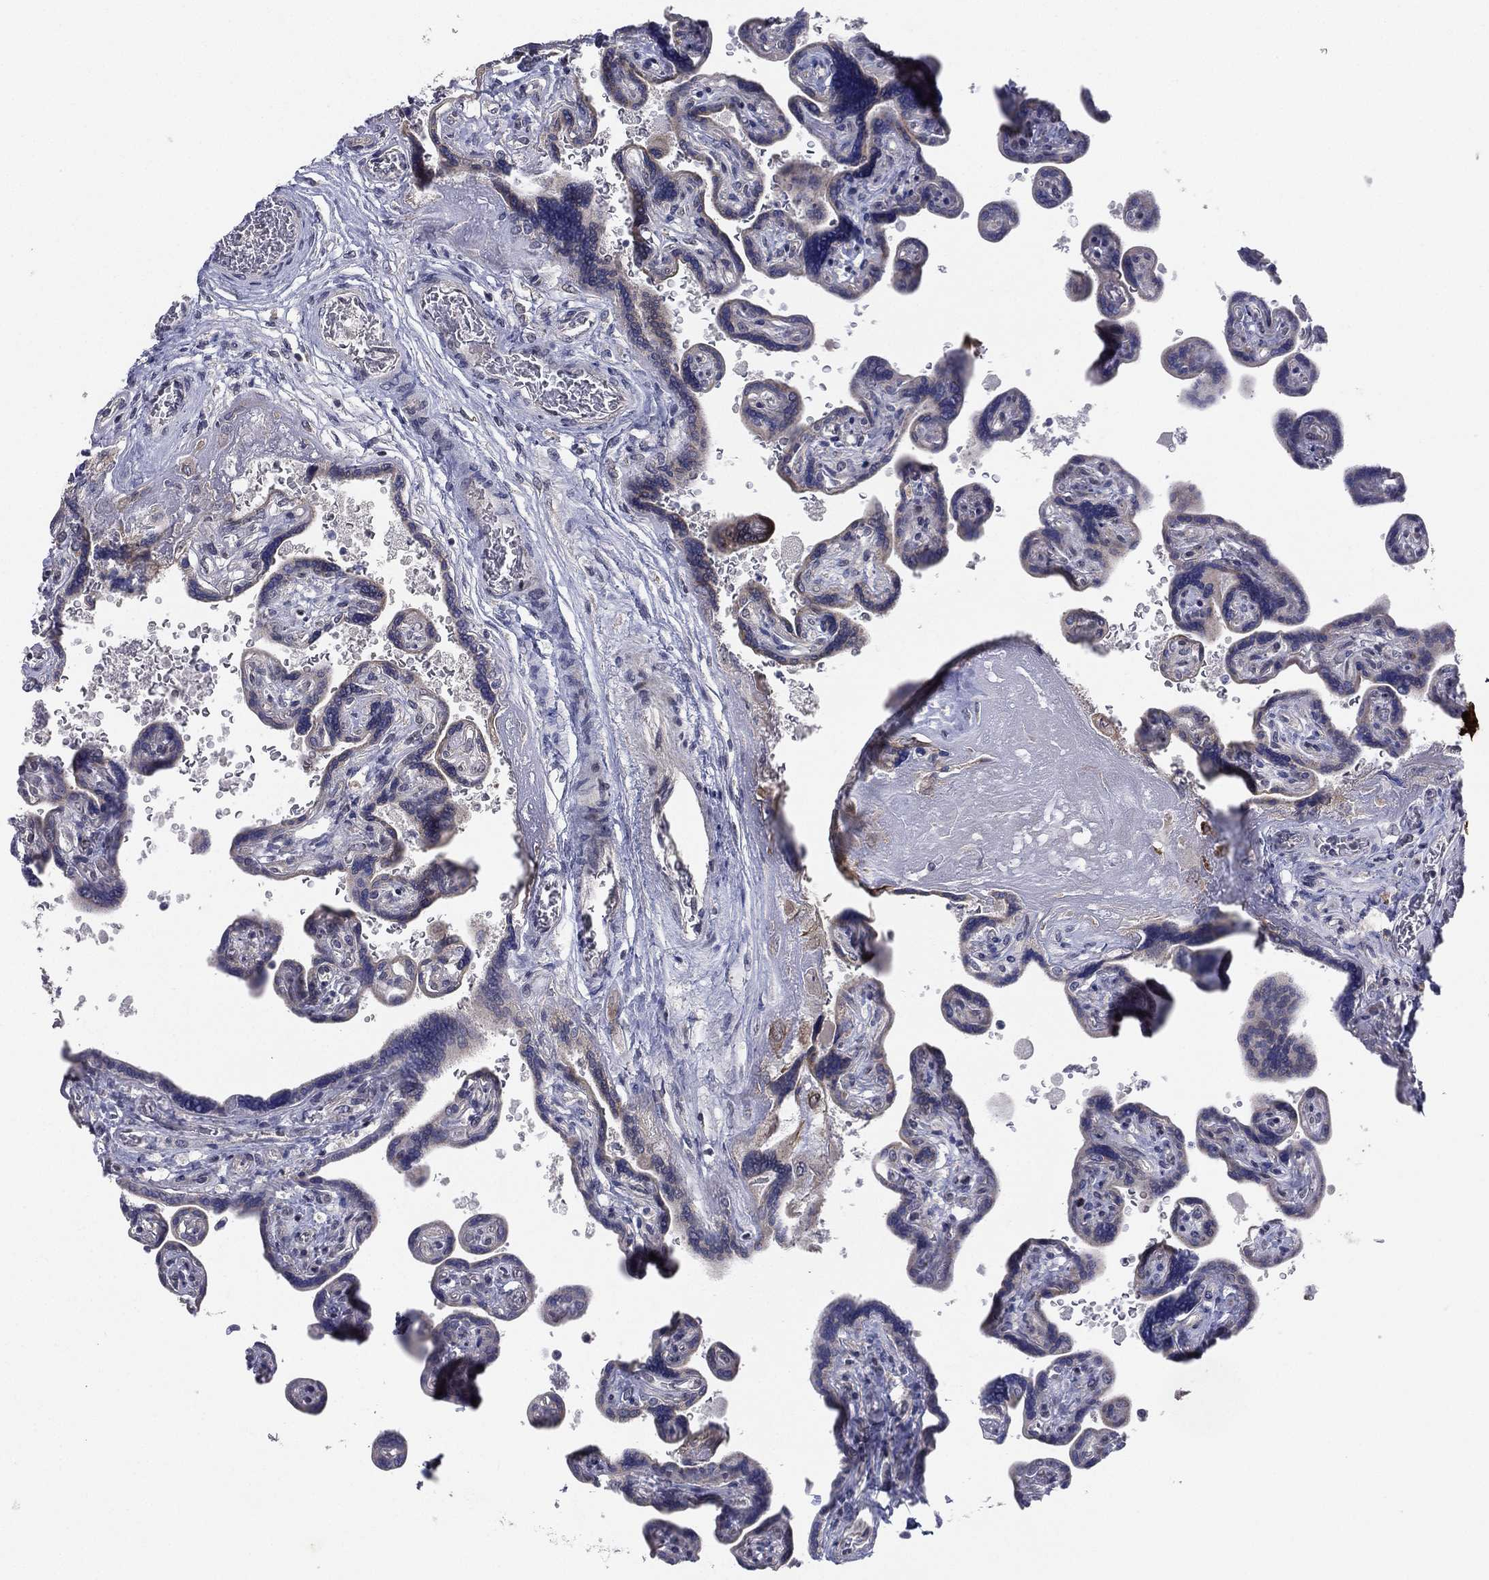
{"staining": {"intensity": "negative", "quantity": "none", "location": "none"}, "tissue": "placenta", "cell_type": "Decidual cells", "image_type": "normal", "snomed": [{"axis": "morphology", "description": "Normal tissue, NOS"}, {"axis": "topography", "description": "Placenta"}], "caption": "This image is of unremarkable placenta stained with IHC to label a protein in brown with the nuclei are counter-stained blue. There is no expression in decidual cells. (Brightfield microscopy of DAB (3,3'-diaminobenzidine) IHC at high magnification).", "gene": "KAT14", "patient": {"sex": "female", "age": 32}}